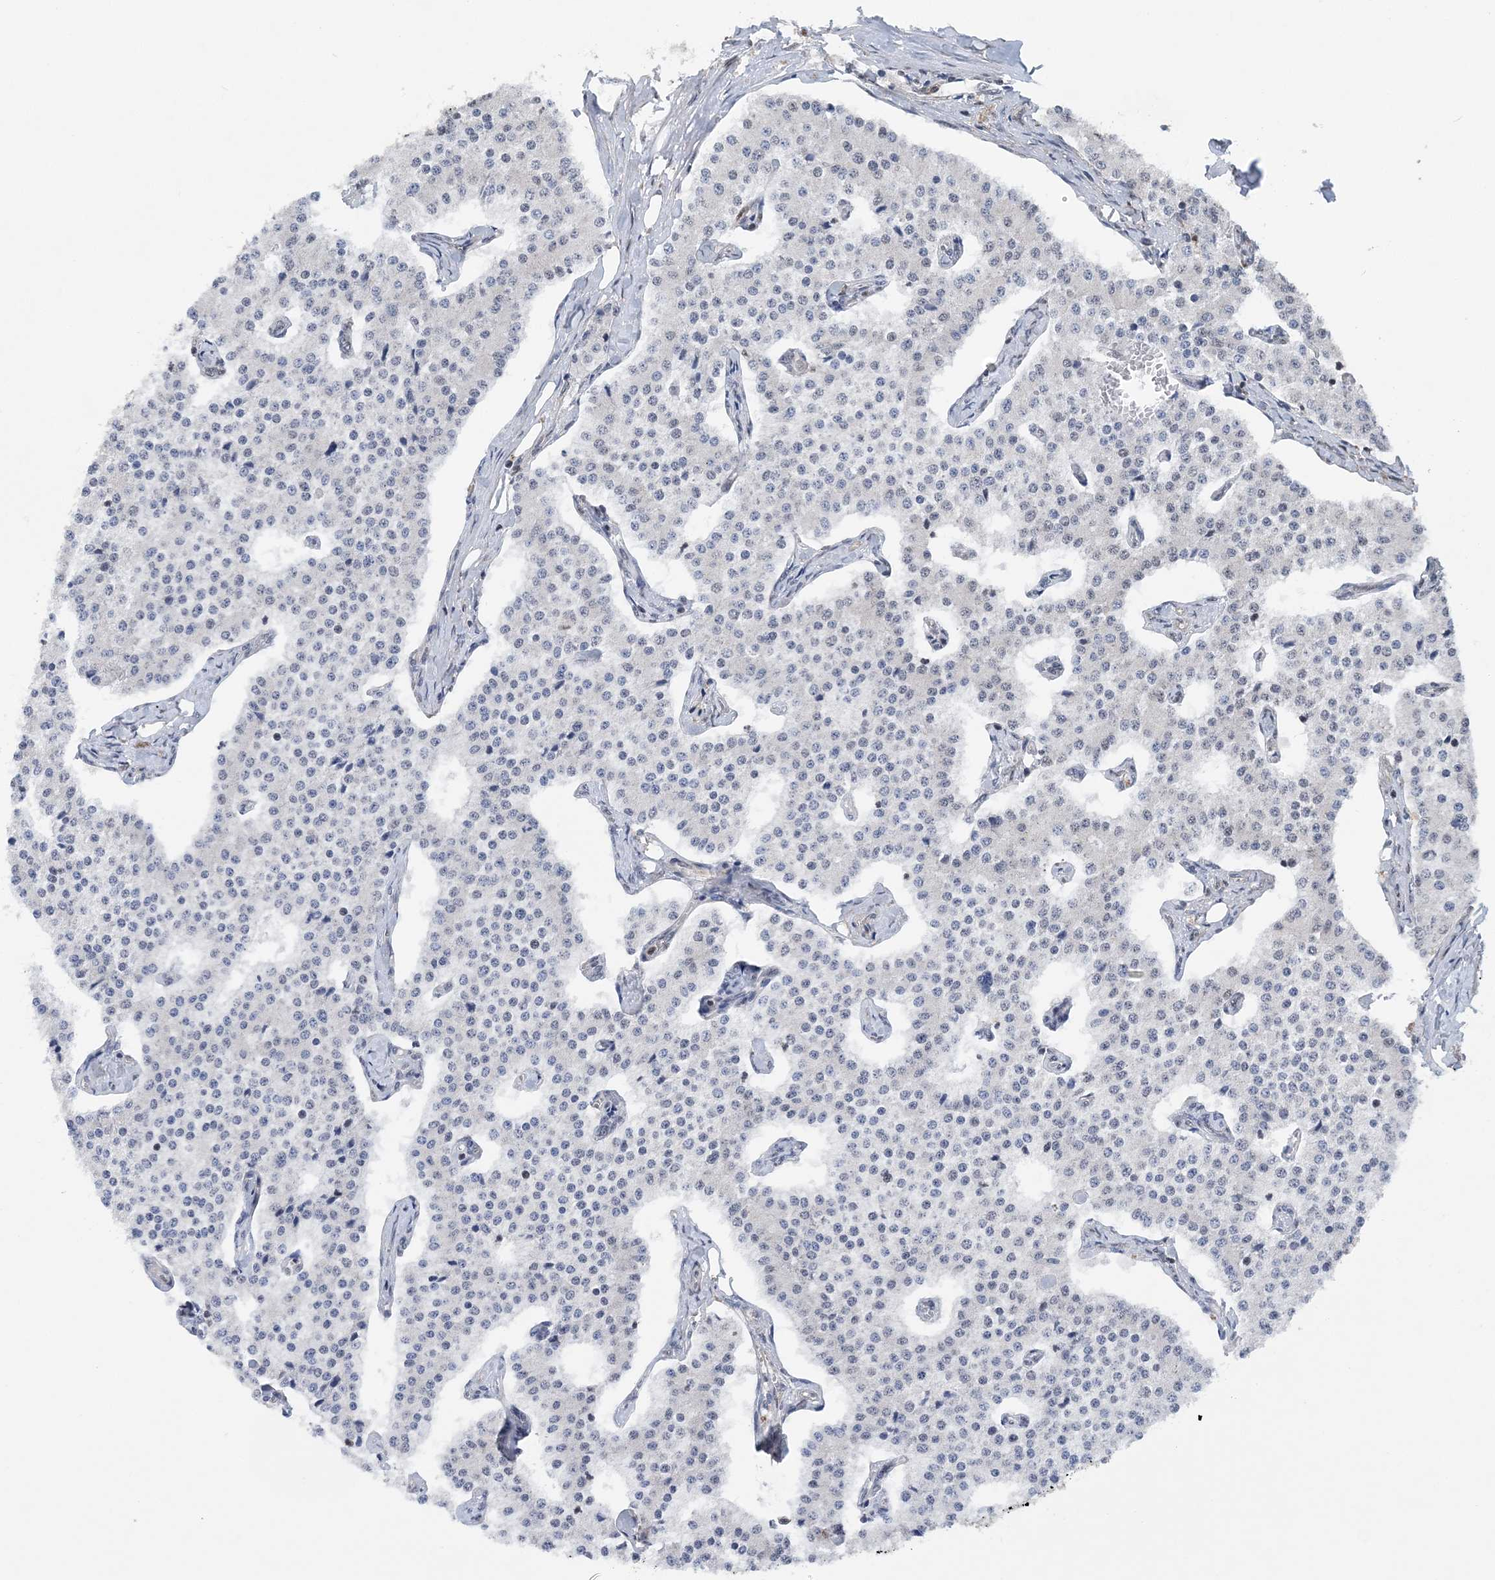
{"staining": {"intensity": "negative", "quantity": "none", "location": "none"}, "tissue": "carcinoid", "cell_type": "Tumor cells", "image_type": "cancer", "snomed": [{"axis": "morphology", "description": "Carcinoid, malignant, NOS"}, {"axis": "topography", "description": "Colon"}], "caption": "An immunohistochemistry (IHC) photomicrograph of carcinoid (malignant) is shown. There is no staining in tumor cells of carcinoid (malignant).", "gene": "CCDC152", "patient": {"sex": "female", "age": 52}}